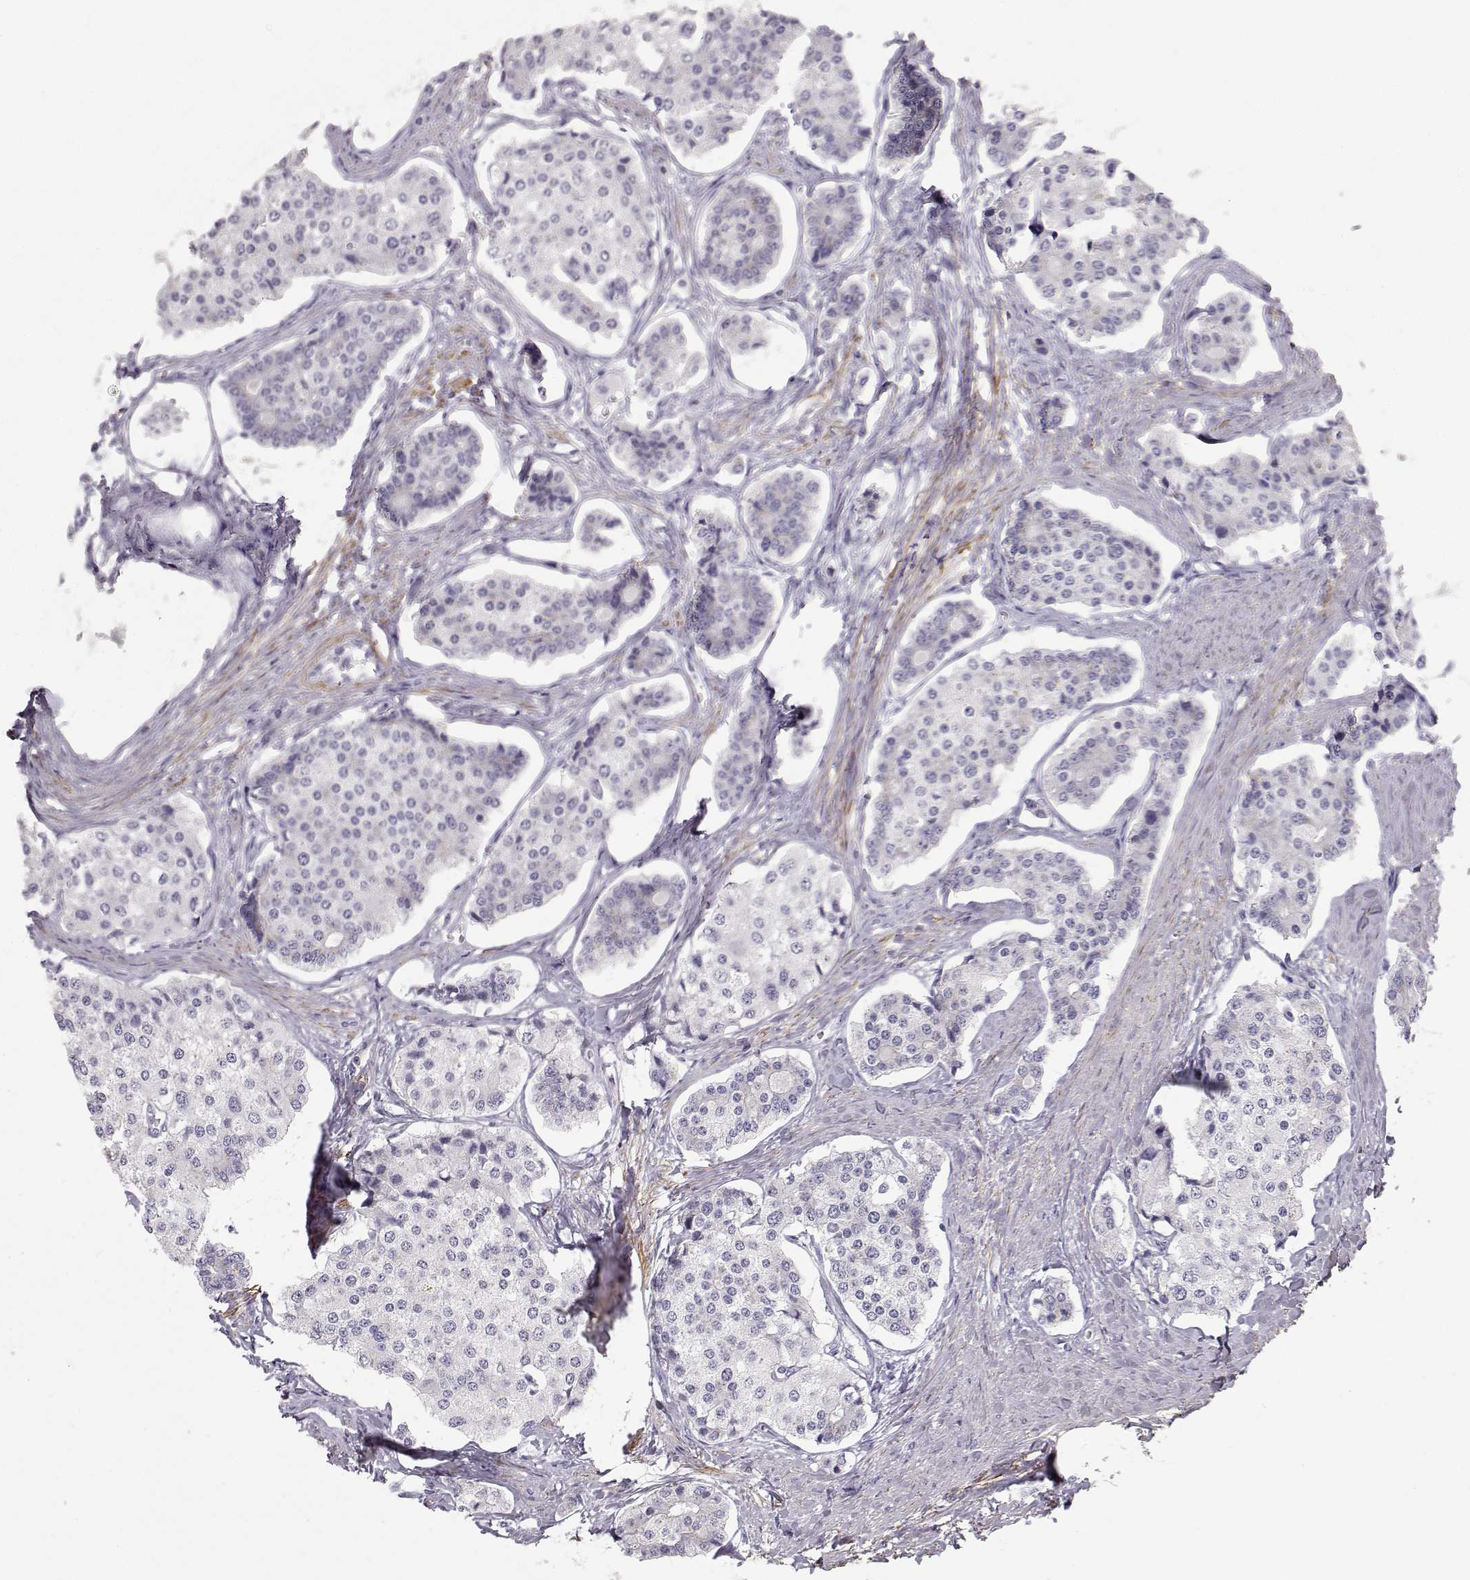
{"staining": {"intensity": "negative", "quantity": "none", "location": "none"}, "tissue": "carcinoid", "cell_type": "Tumor cells", "image_type": "cancer", "snomed": [{"axis": "morphology", "description": "Carcinoid, malignant, NOS"}, {"axis": "topography", "description": "Small intestine"}], "caption": "Human carcinoid (malignant) stained for a protein using immunohistochemistry demonstrates no staining in tumor cells.", "gene": "SLITRK3", "patient": {"sex": "female", "age": 65}}